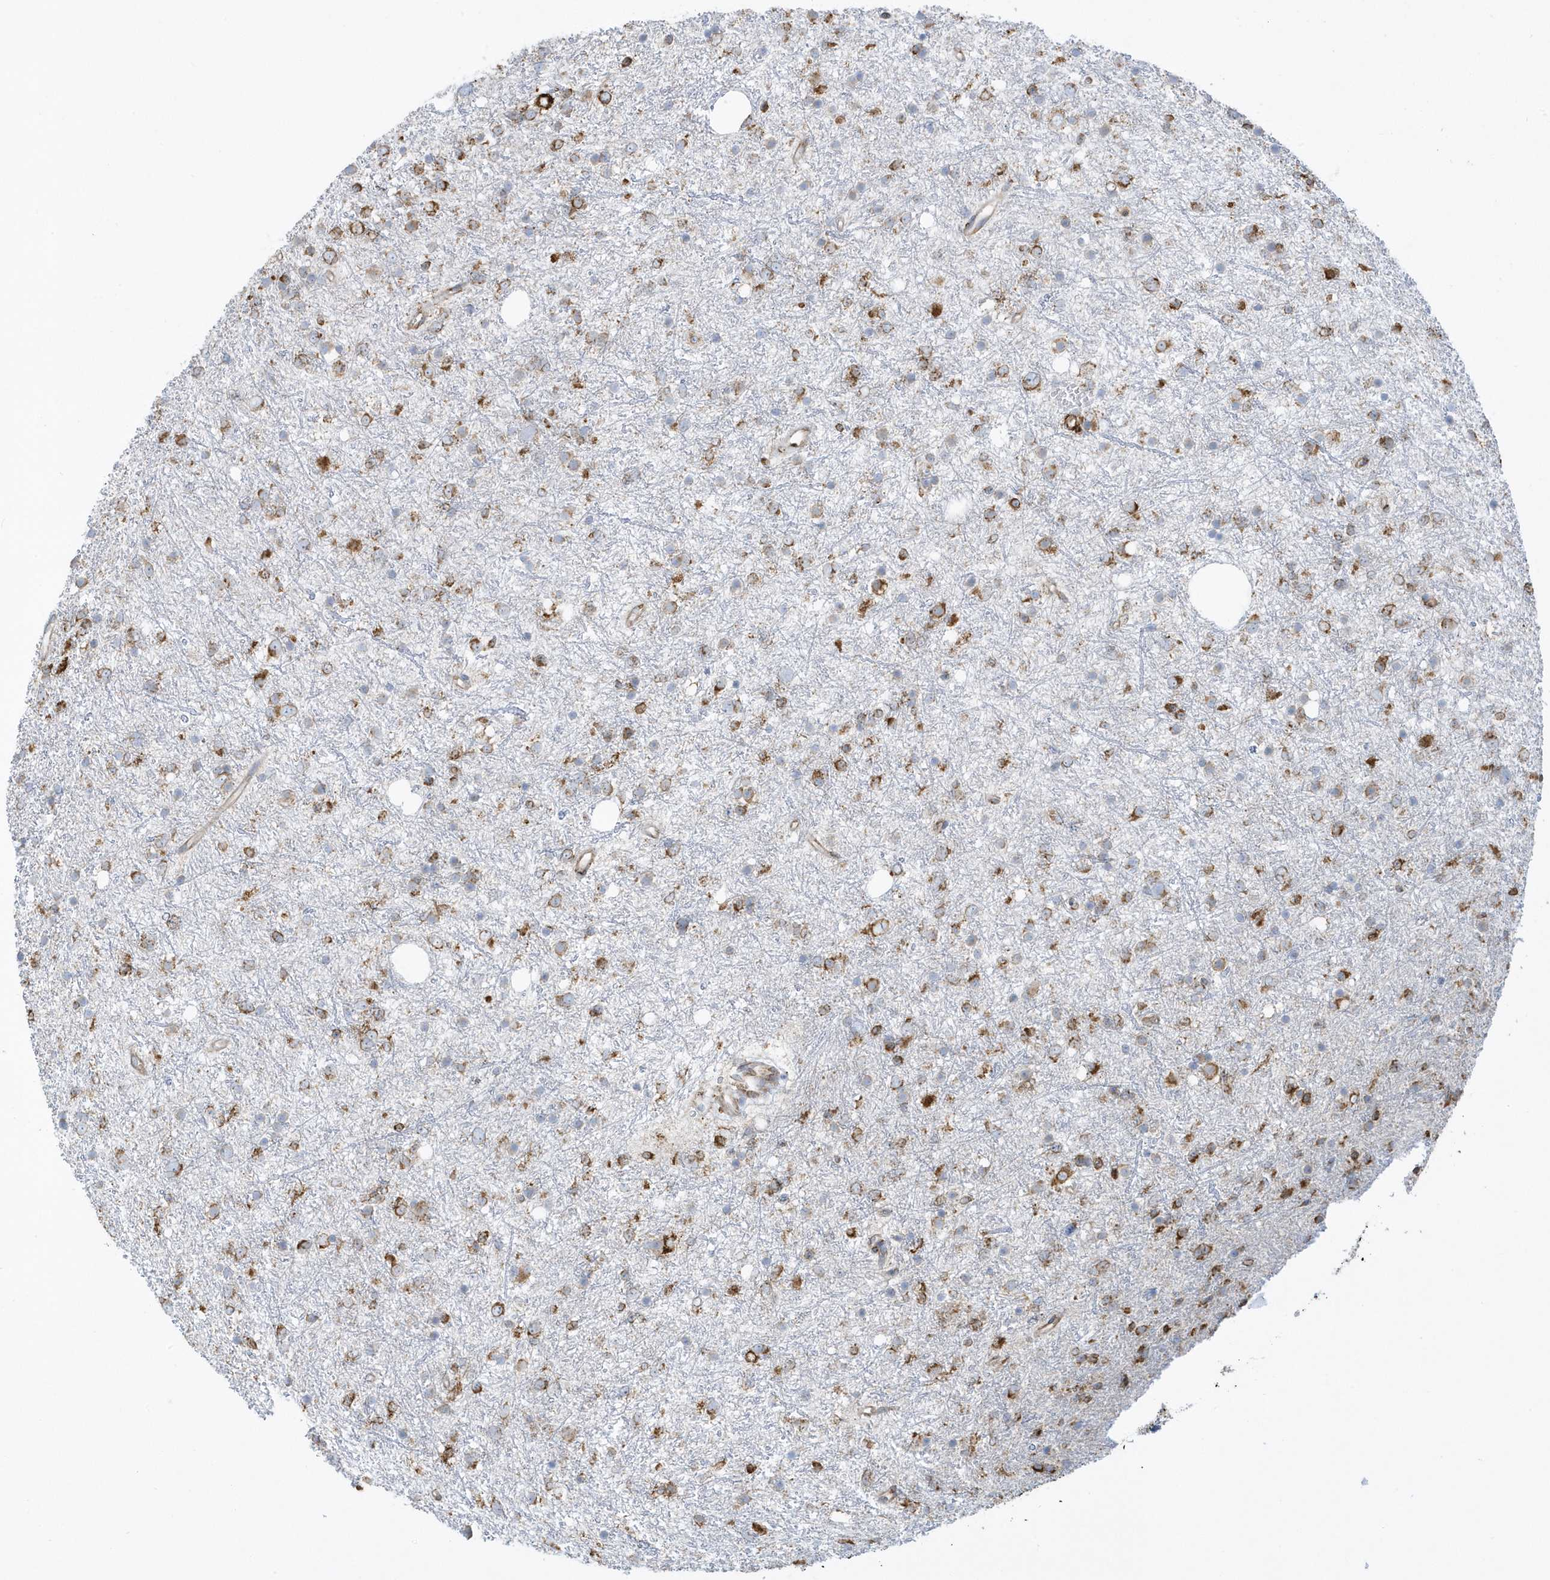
{"staining": {"intensity": "moderate", "quantity": "25%-75%", "location": "cytoplasmic/membranous"}, "tissue": "glioma", "cell_type": "Tumor cells", "image_type": "cancer", "snomed": [{"axis": "morphology", "description": "Glioma, malignant, Low grade"}, {"axis": "topography", "description": "Cerebral cortex"}], "caption": "Immunohistochemical staining of glioma shows medium levels of moderate cytoplasmic/membranous protein expression in approximately 25%-75% of tumor cells.", "gene": "DCAF1", "patient": {"sex": "female", "age": 39}}